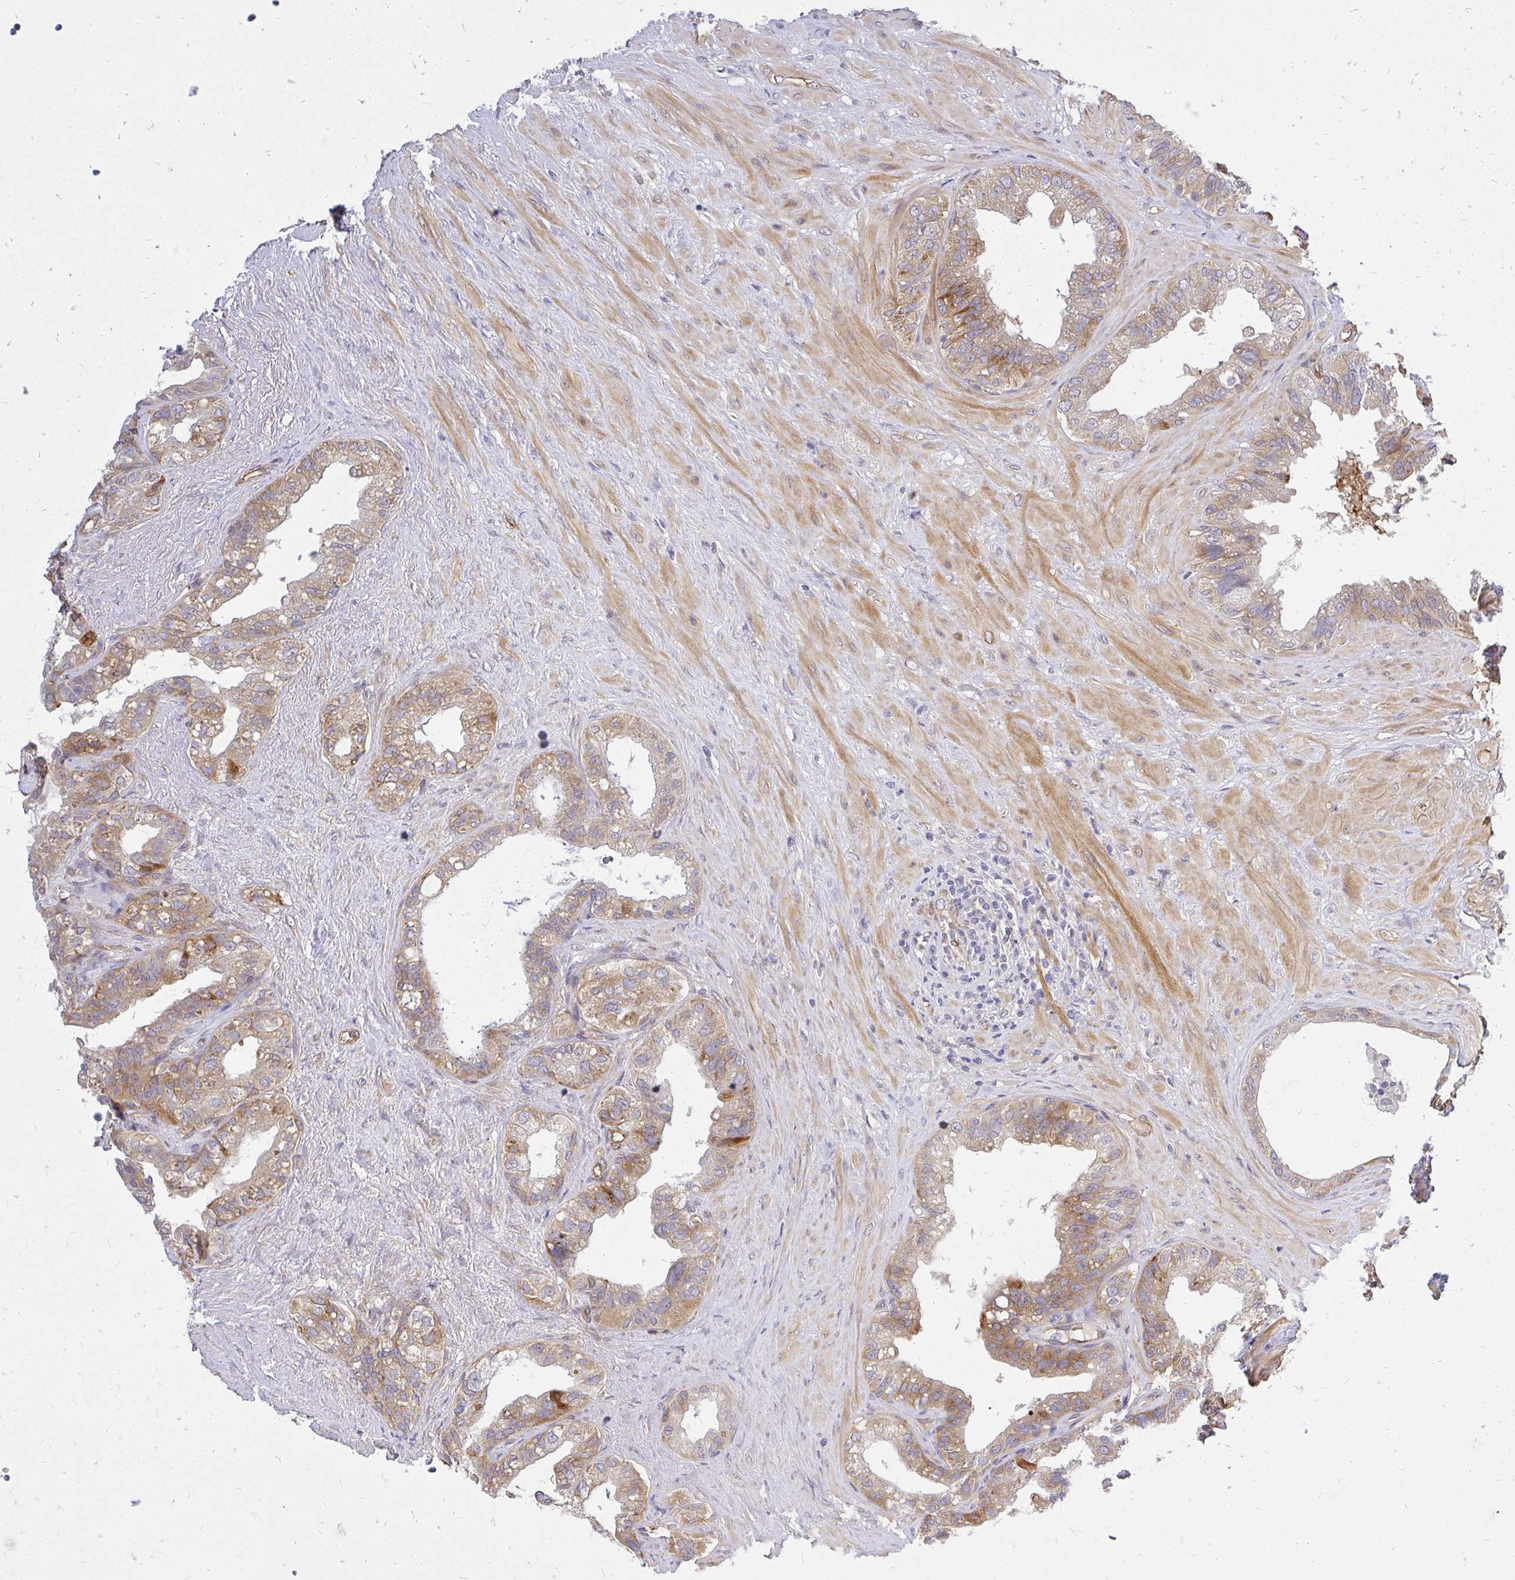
{"staining": {"intensity": "moderate", "quantity": "25%-75%", "location": "cytoplasmic/membranous"}, "tissue": "seminal vesicle", "cell_type": "Glandular cells", "image_type": "normal", "snomed": [{"axis": "morphology", "description": "Normal tissue, NOS"}, {"axis": "topography", "description": "Seminal veicle"}, {"axis": "topography", "description": "Peripheral nerve tissue"}], "caption": "Immunohistochemical staining of benign seminal vesicle shows moderate cytoplasmic/membranous protein staining in approximately 25%-75% of glandular cells.", "gene": "ENSG00000258472", "patient": {"sex": "male", "age": 76}}